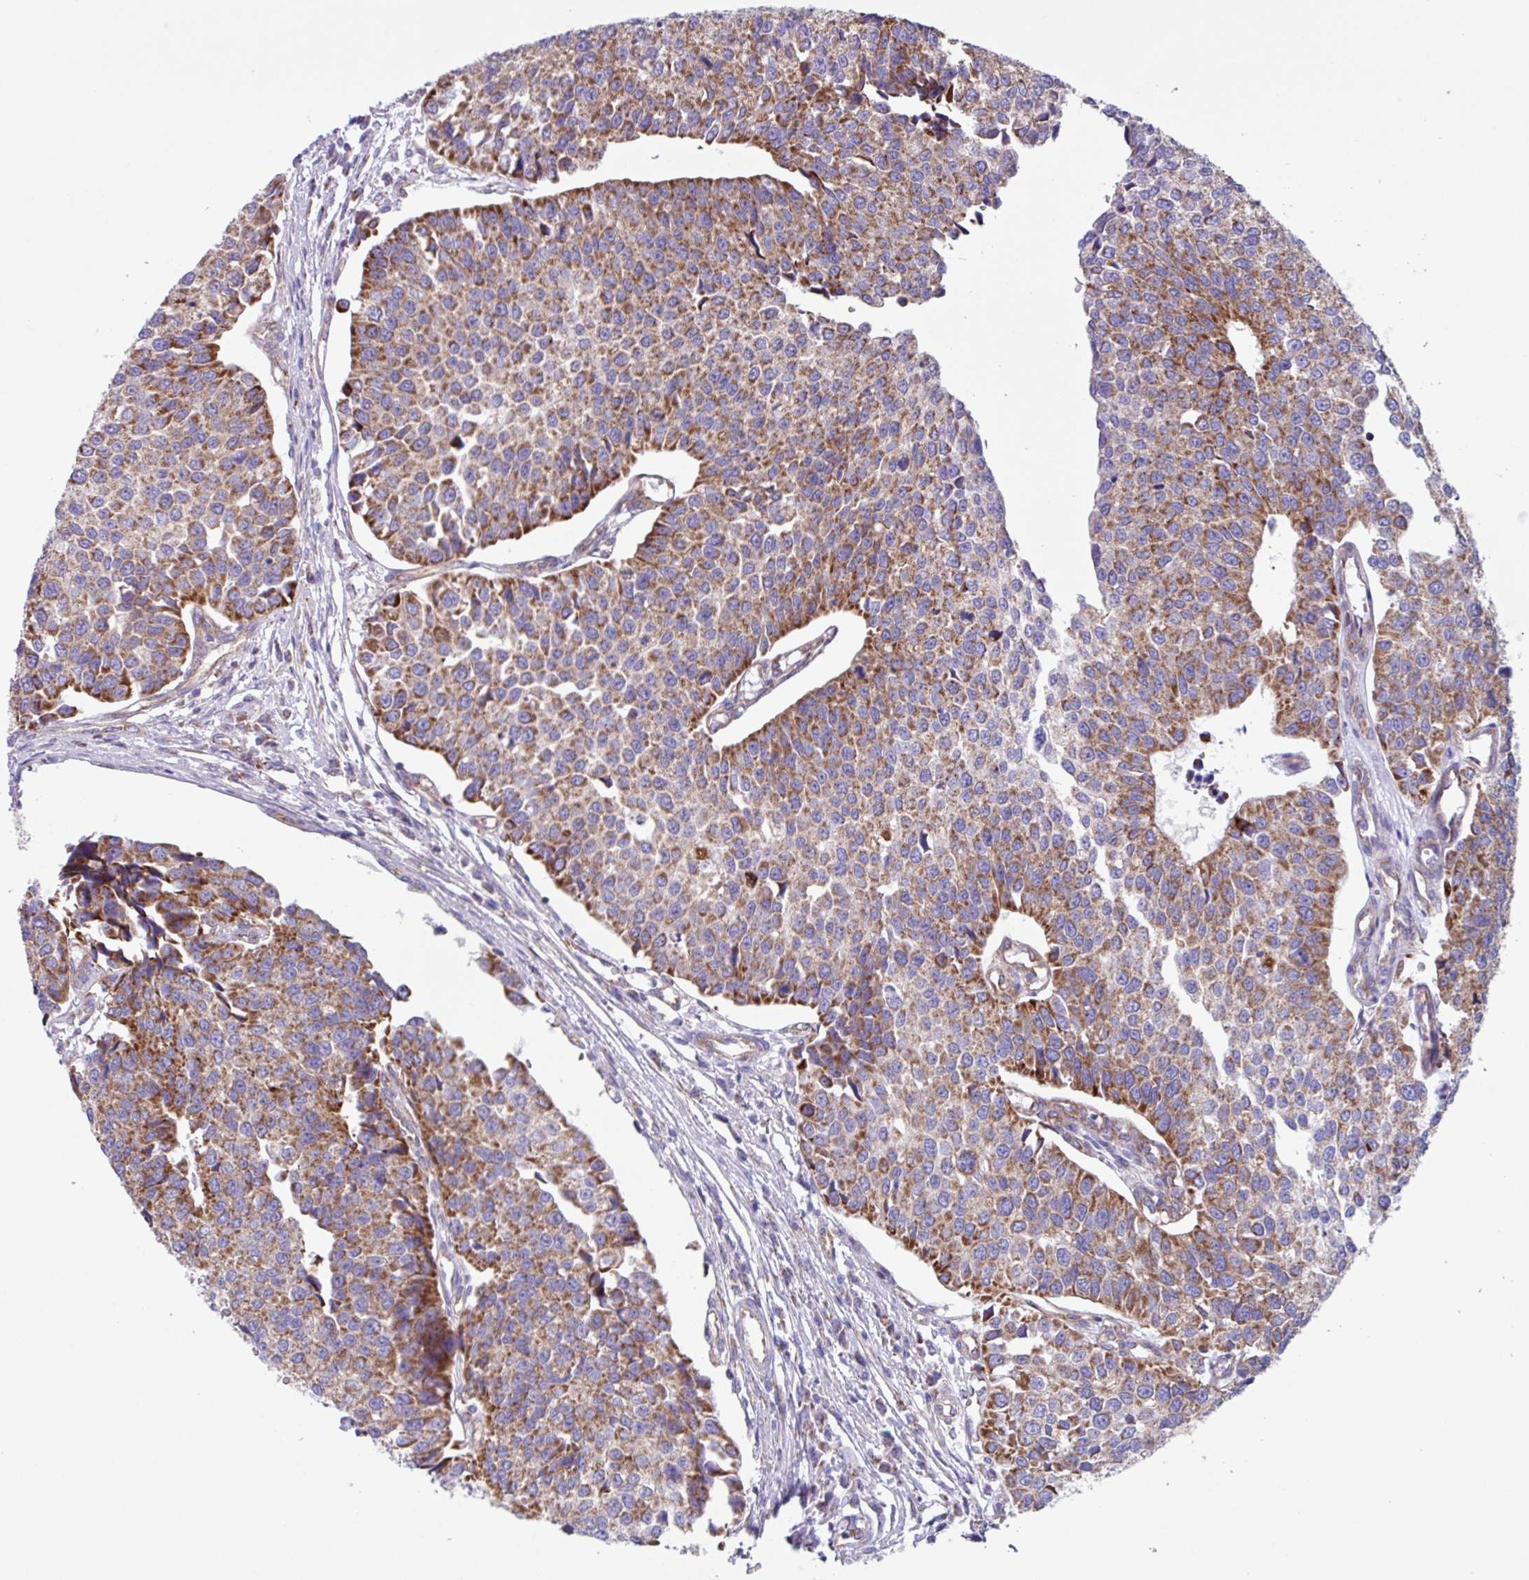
{"staining": {"intensity": "moderate", "quantity": ">75%", "location": "cytoplasmic/membranous"}, "tissue": "urothelial cancer", "cell_type": "Tumor cells", "image_type": "cancer", "snomed": [{"axis": "morphology", "description": "Urothelial carcinoma, Low grade"}, {"axis": "topography", "description": "Urinary bladder"}], "caption": "Human low-grade urothelial carcinoma stained for a protein (brown) displays moderate cytoplasmic/membranous positive staining in about >75% of tumor cells.", "gene": "OTULIN", "patient": {"sex": "female", "age": 78}}